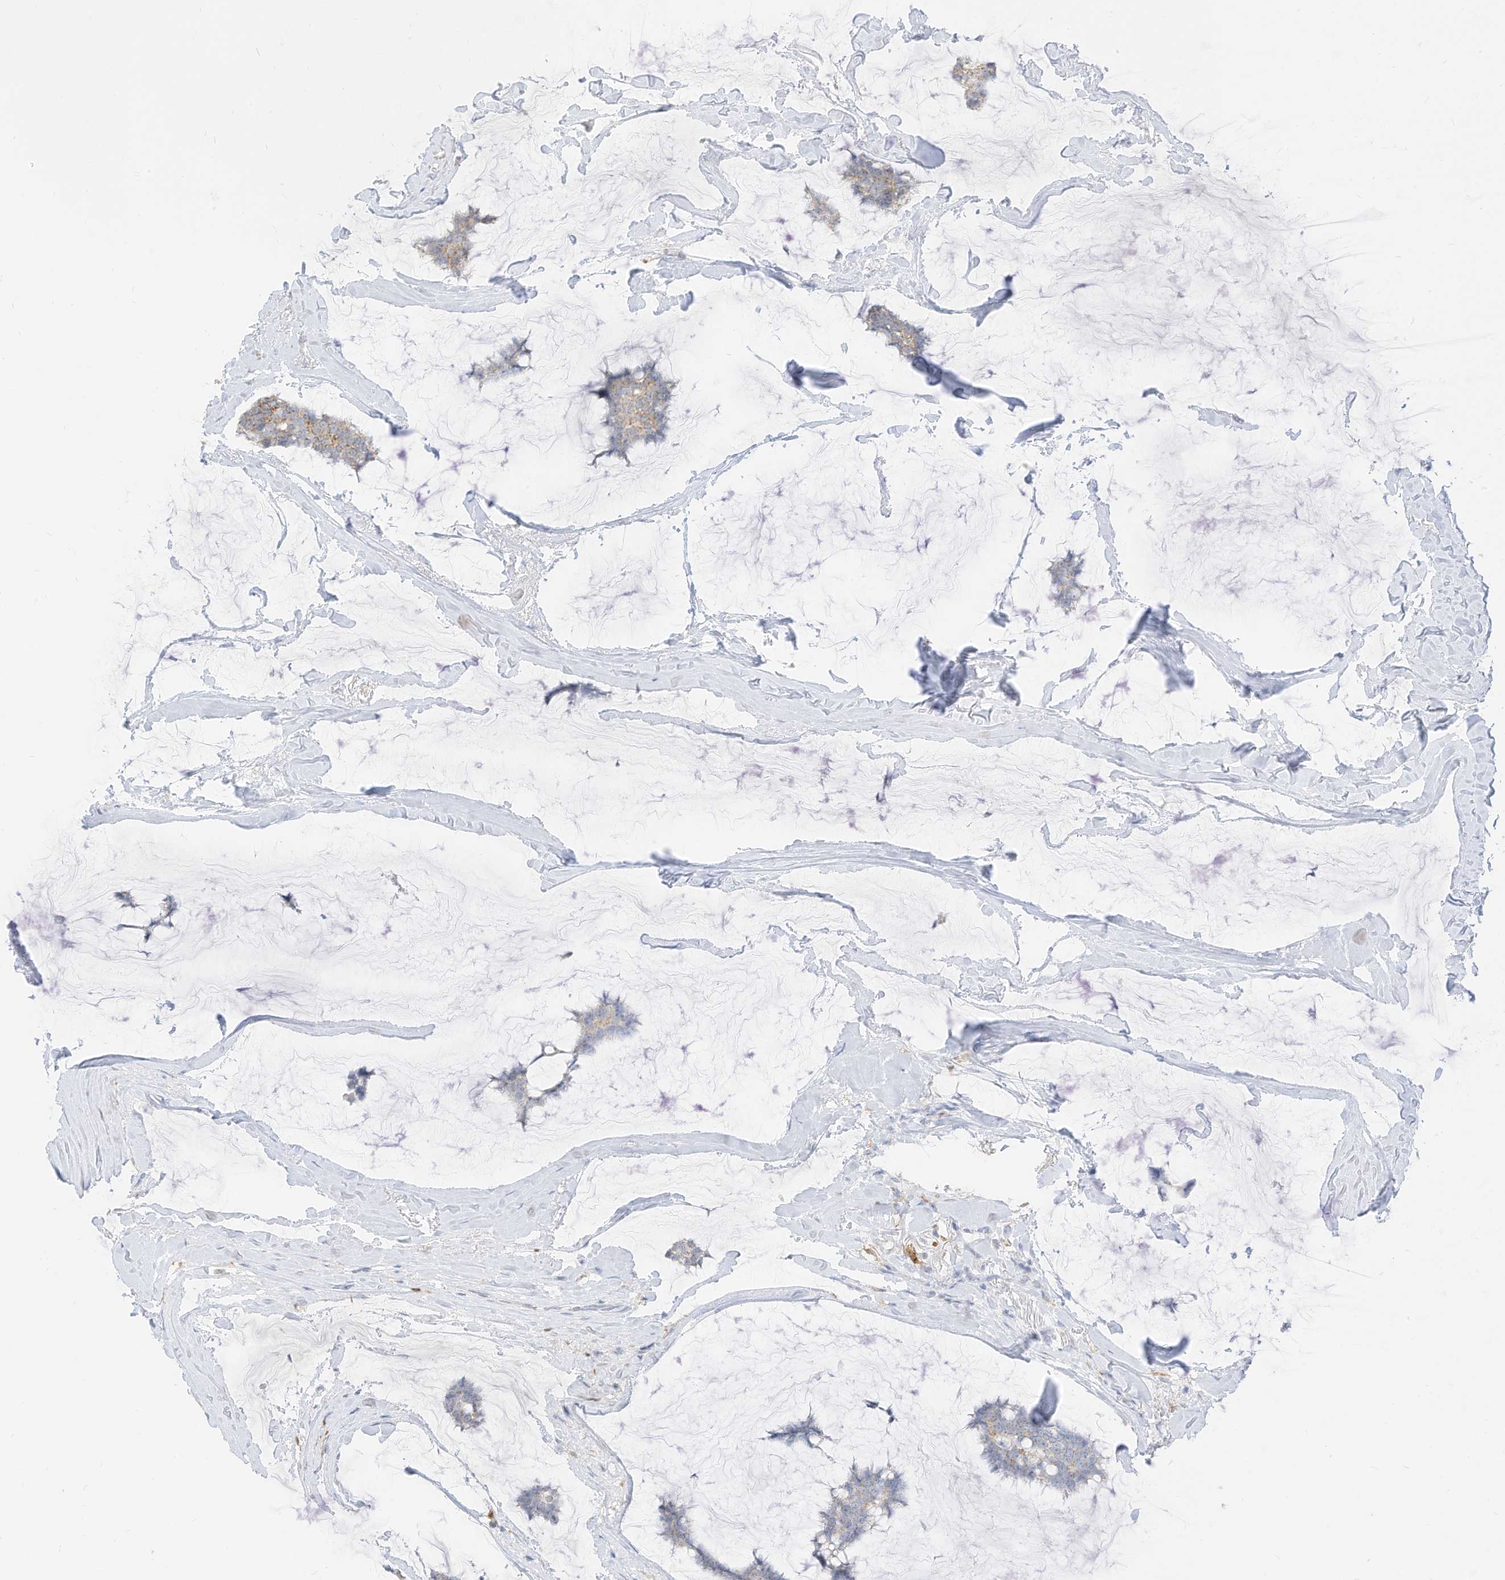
{"staining": {"intensity": "weak", "quantity": "25%-75%", "location": "cytoplasmic/membranous"}, "tissue": "breast cancer", "cell_type": "Tumor cells", "image_type": "cancer", "snomed": [{"axis": "morphology", "description": "Duct carcinoma"}, {"axis": "topography", "description": "Breast"}], "caption": "This histopathology image shows immunohistochemistry staining of human breast cancer, with low weak cytoplasmic/membranous expression in about 25%-75% of tumor cells.", "gene": "MTUS2", "patient": {"sex": "female", "age": 93}}